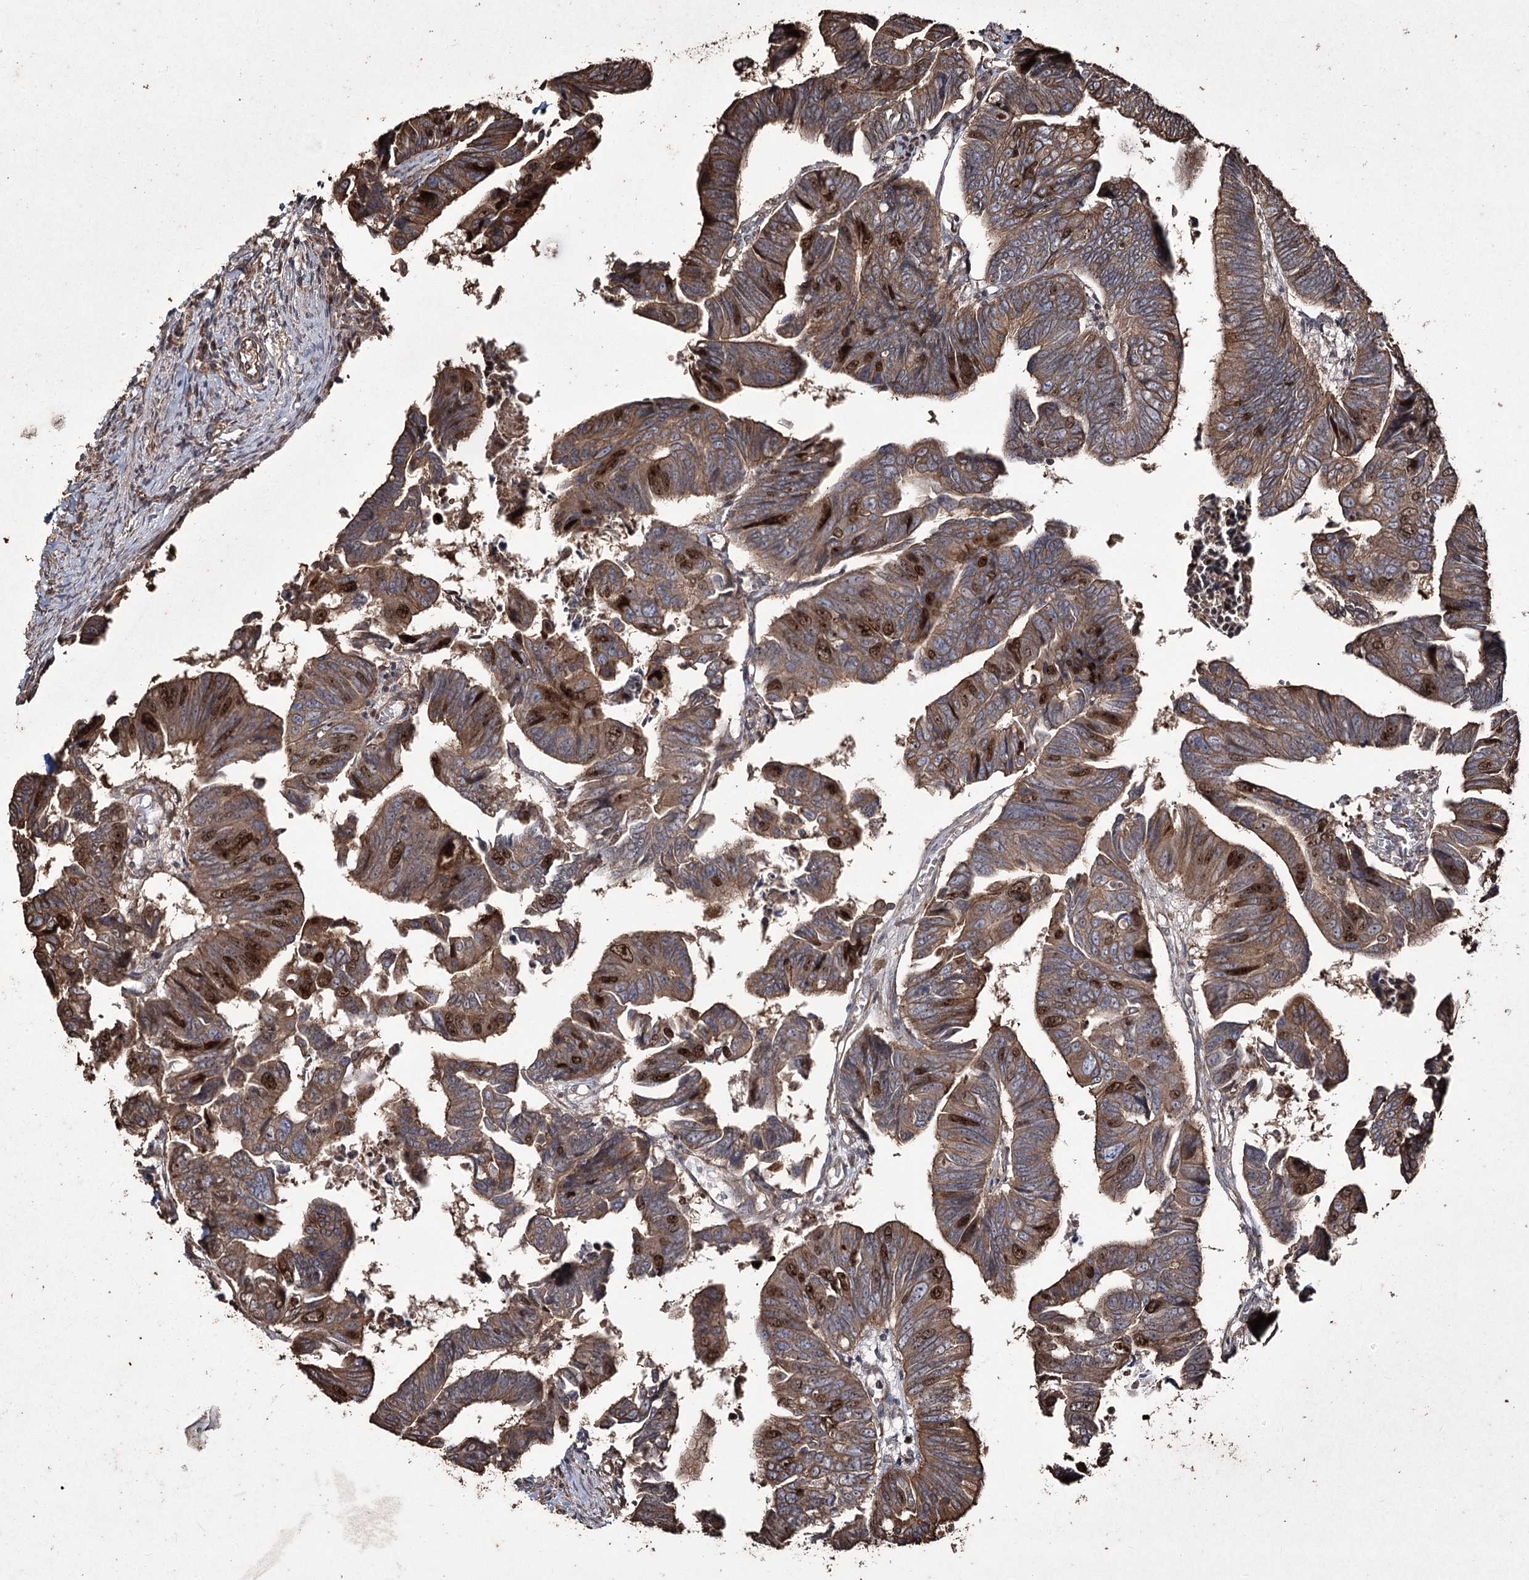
{"staining": {"intensity": "moderate", "quantity": ">75%", "location": "cytoplasmic/membranous,nuclear"}, "tissue": "colorectal cancer", "cell_type": "Tumor cells", "image_type": "cancer", "snomed": [{"axis": "morphology", "description": "Adenocarcinoma, NOS"}, {"axis": "topography", "description": "Rectum"}], "caption": "This is an image of immunohistochemistry (IHC) staining of adenocarcinoma (colorectal), which shows moderate positivity in the cytoplasmic/membranous and nuclear of tumor cells.", "gene": "PRC1", "patient": {"sex": "female", "age": 65}}